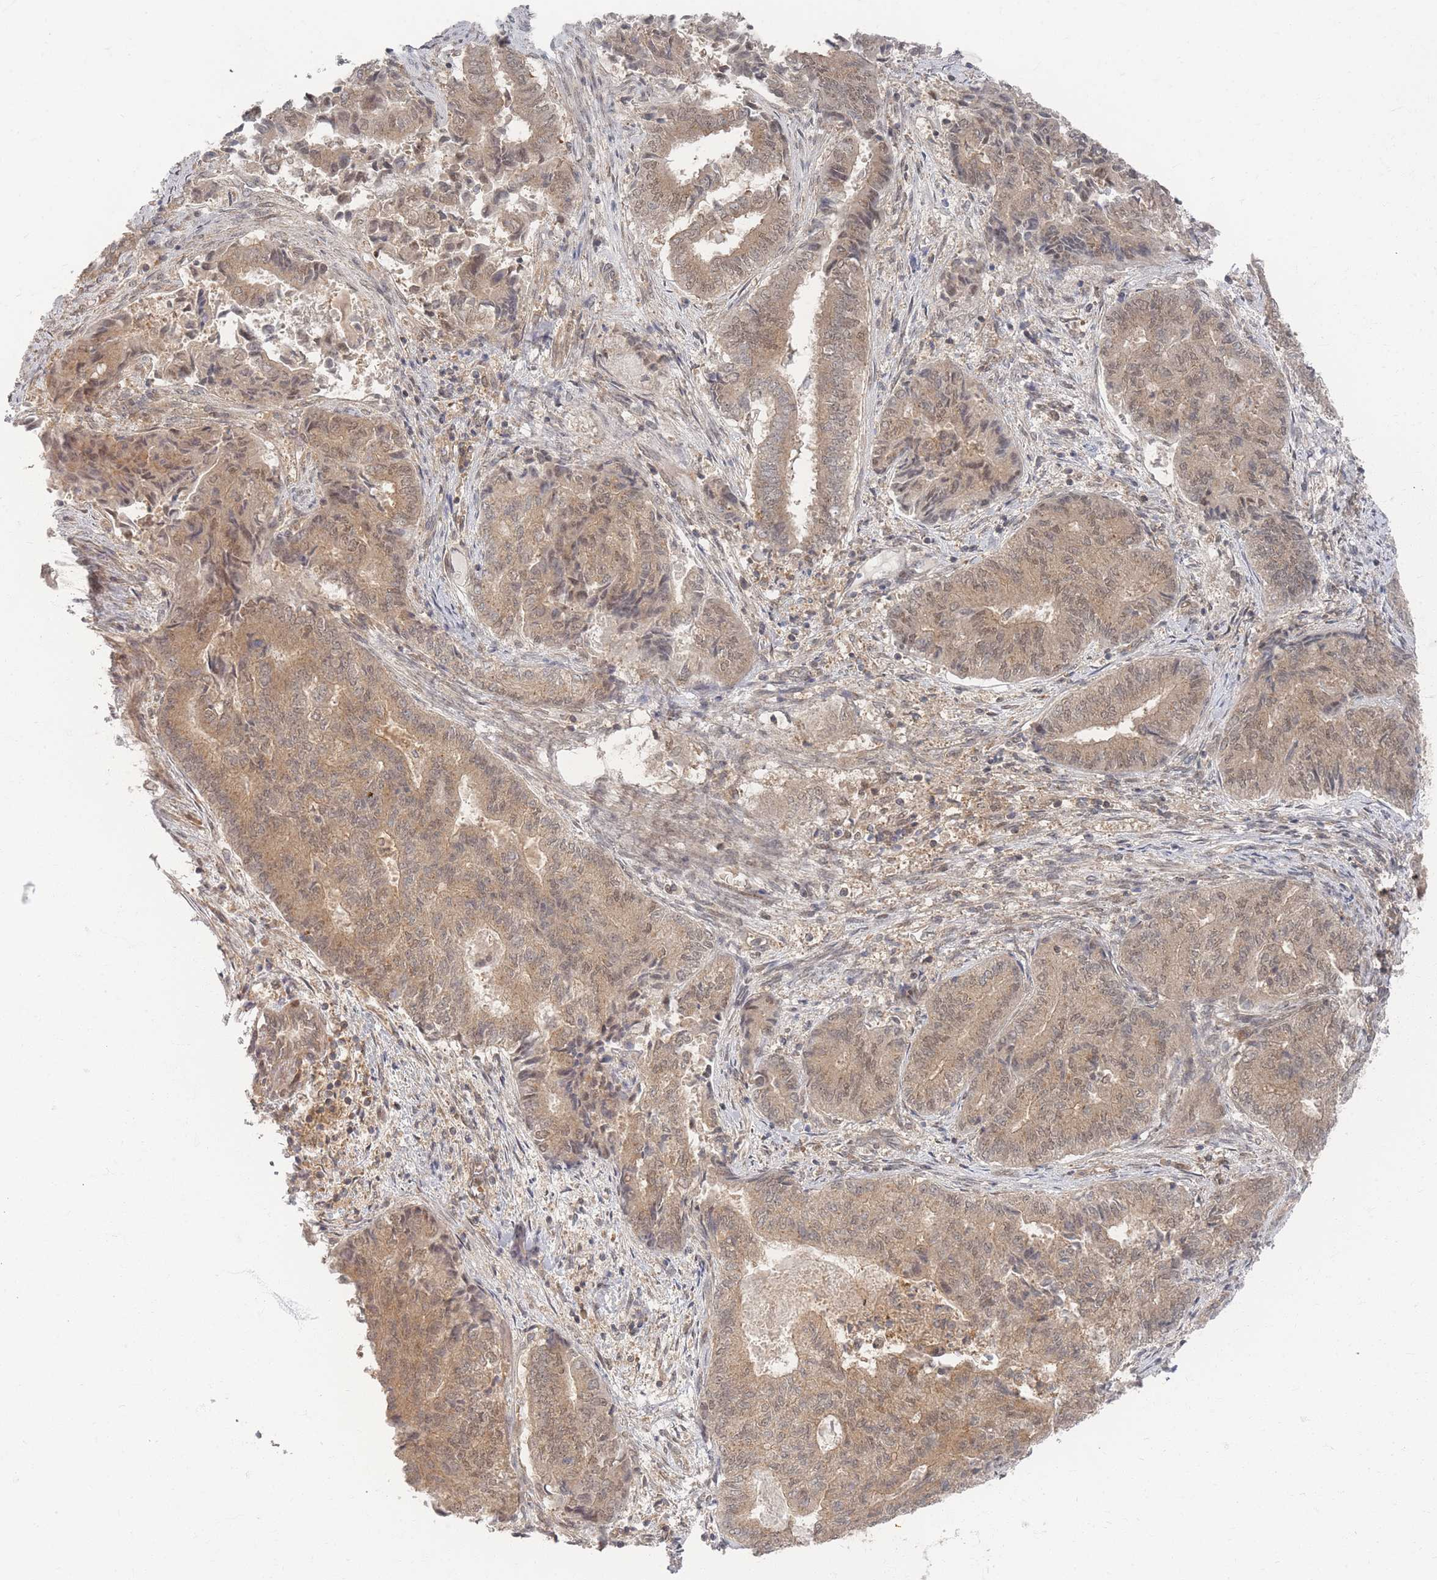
{"staining": {"intensity": "moderate", "quantity": ">75%", "location": "cytoplasmic/membranous,nuclear"}, "tissue": "endometrial cancer", "cell_type": "Tumor cells", "image_type": "cancer", "snomed": [{"axis": "morphology", "description": "Adenocarcinoma, NOS"}, {"axis": "topography", "description": "Endometrium"}], "caption": "The image displays a brown stain indicating the presence of a protein in the cytoplasmic/membranous and nuclear of tumor cells in endometrial adenocarcinoma. (DAB IHC, brown staining for protein, blue staining for nuclei).", "gene": "PSMD9", "patient": {"sex": "female", "age": 80}}